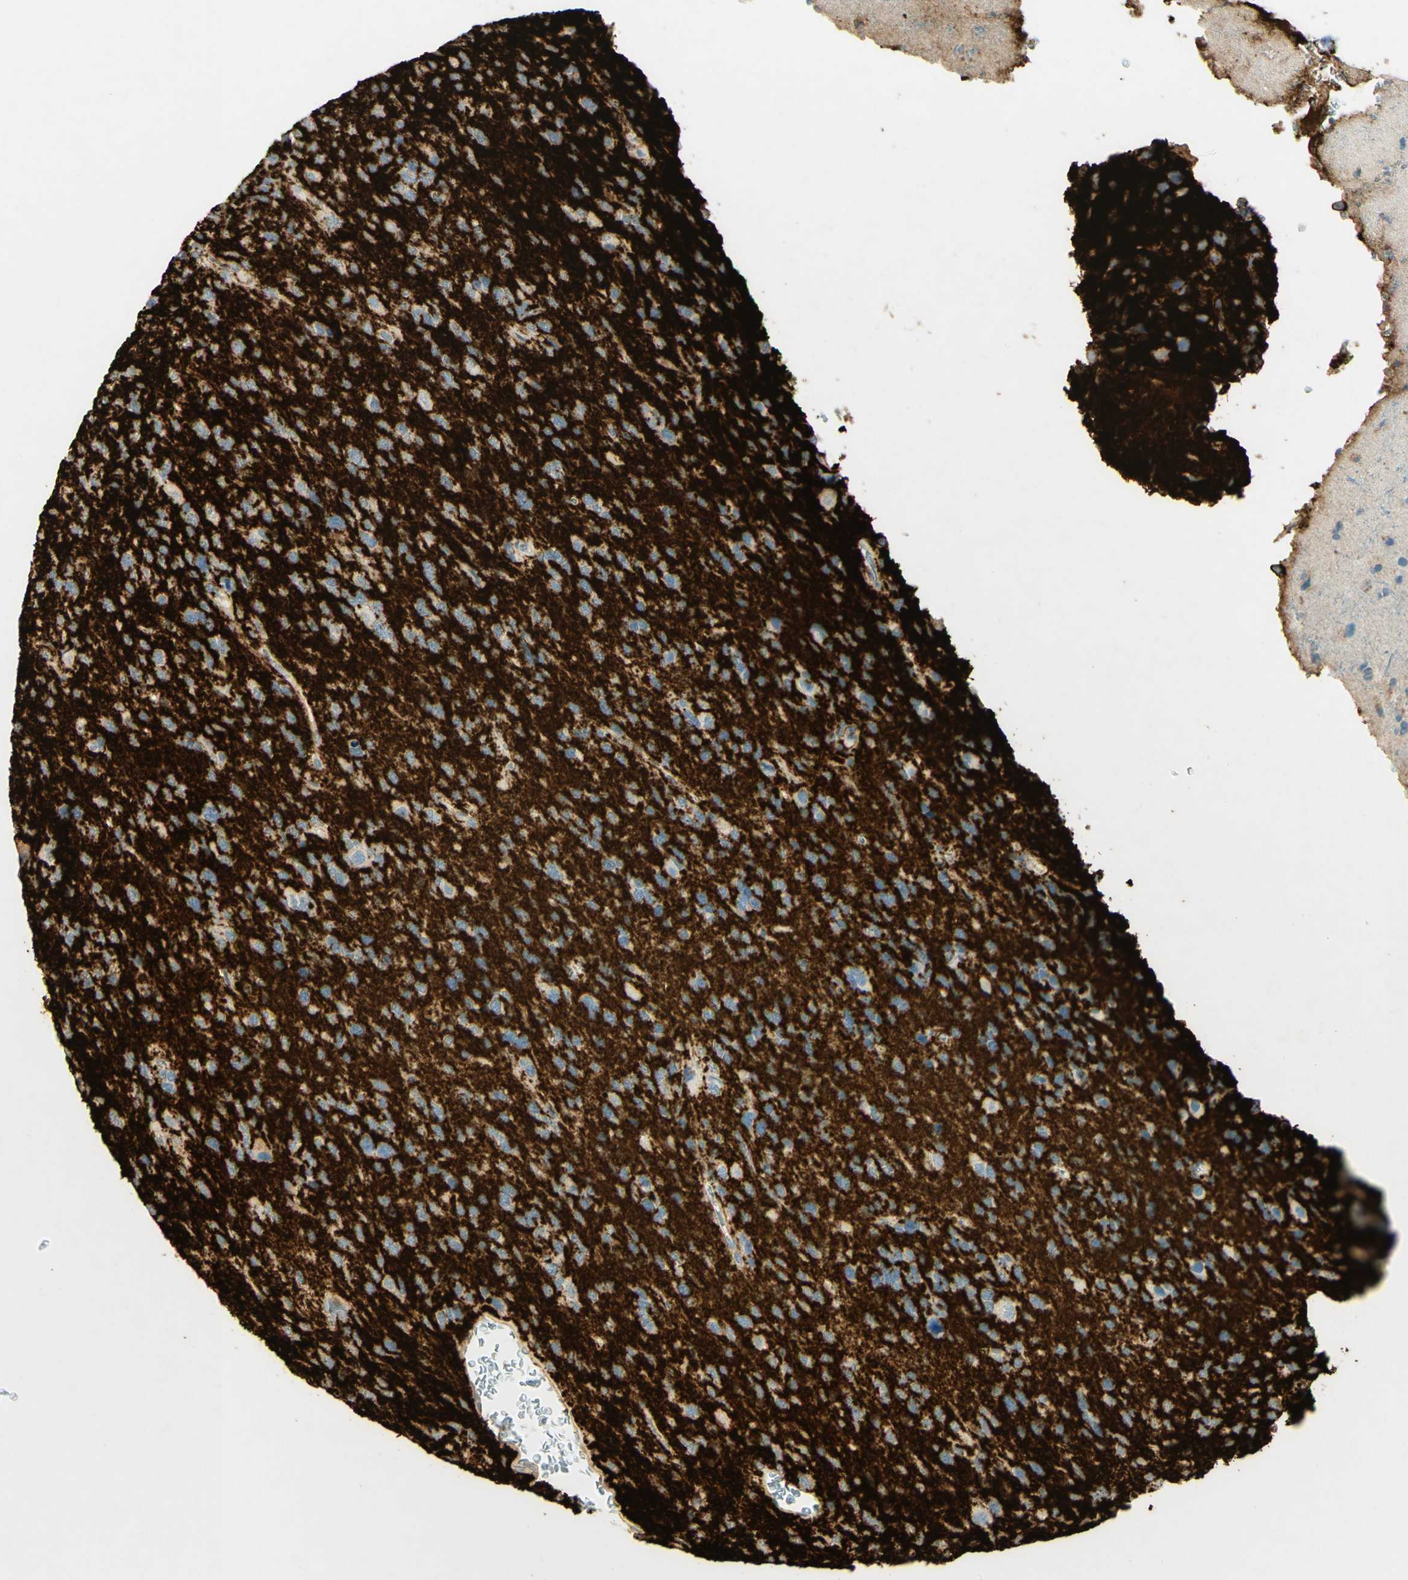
{"staining": {"intensity": "negative", "quantity": "none", "location": "none"}, "tissue": "glioma", "cell_type": "Tumor cells", "image_type": "cancer", "snomed": [{"axis": "morphology", "description": "Glioma, malignant, High grade"}, {"axis": "topography", "description": "Brain"}], "caption": "High magnification brightfield microscopy of malignant high-grade glioma stained with DAB (3,3'-diaminobenzidine) (brown) and counterstained with hematoxylin (blue): tumor cells show no significant positivity.", "gene": "TNN", "patient": {"sex": "female", "age": 58}}